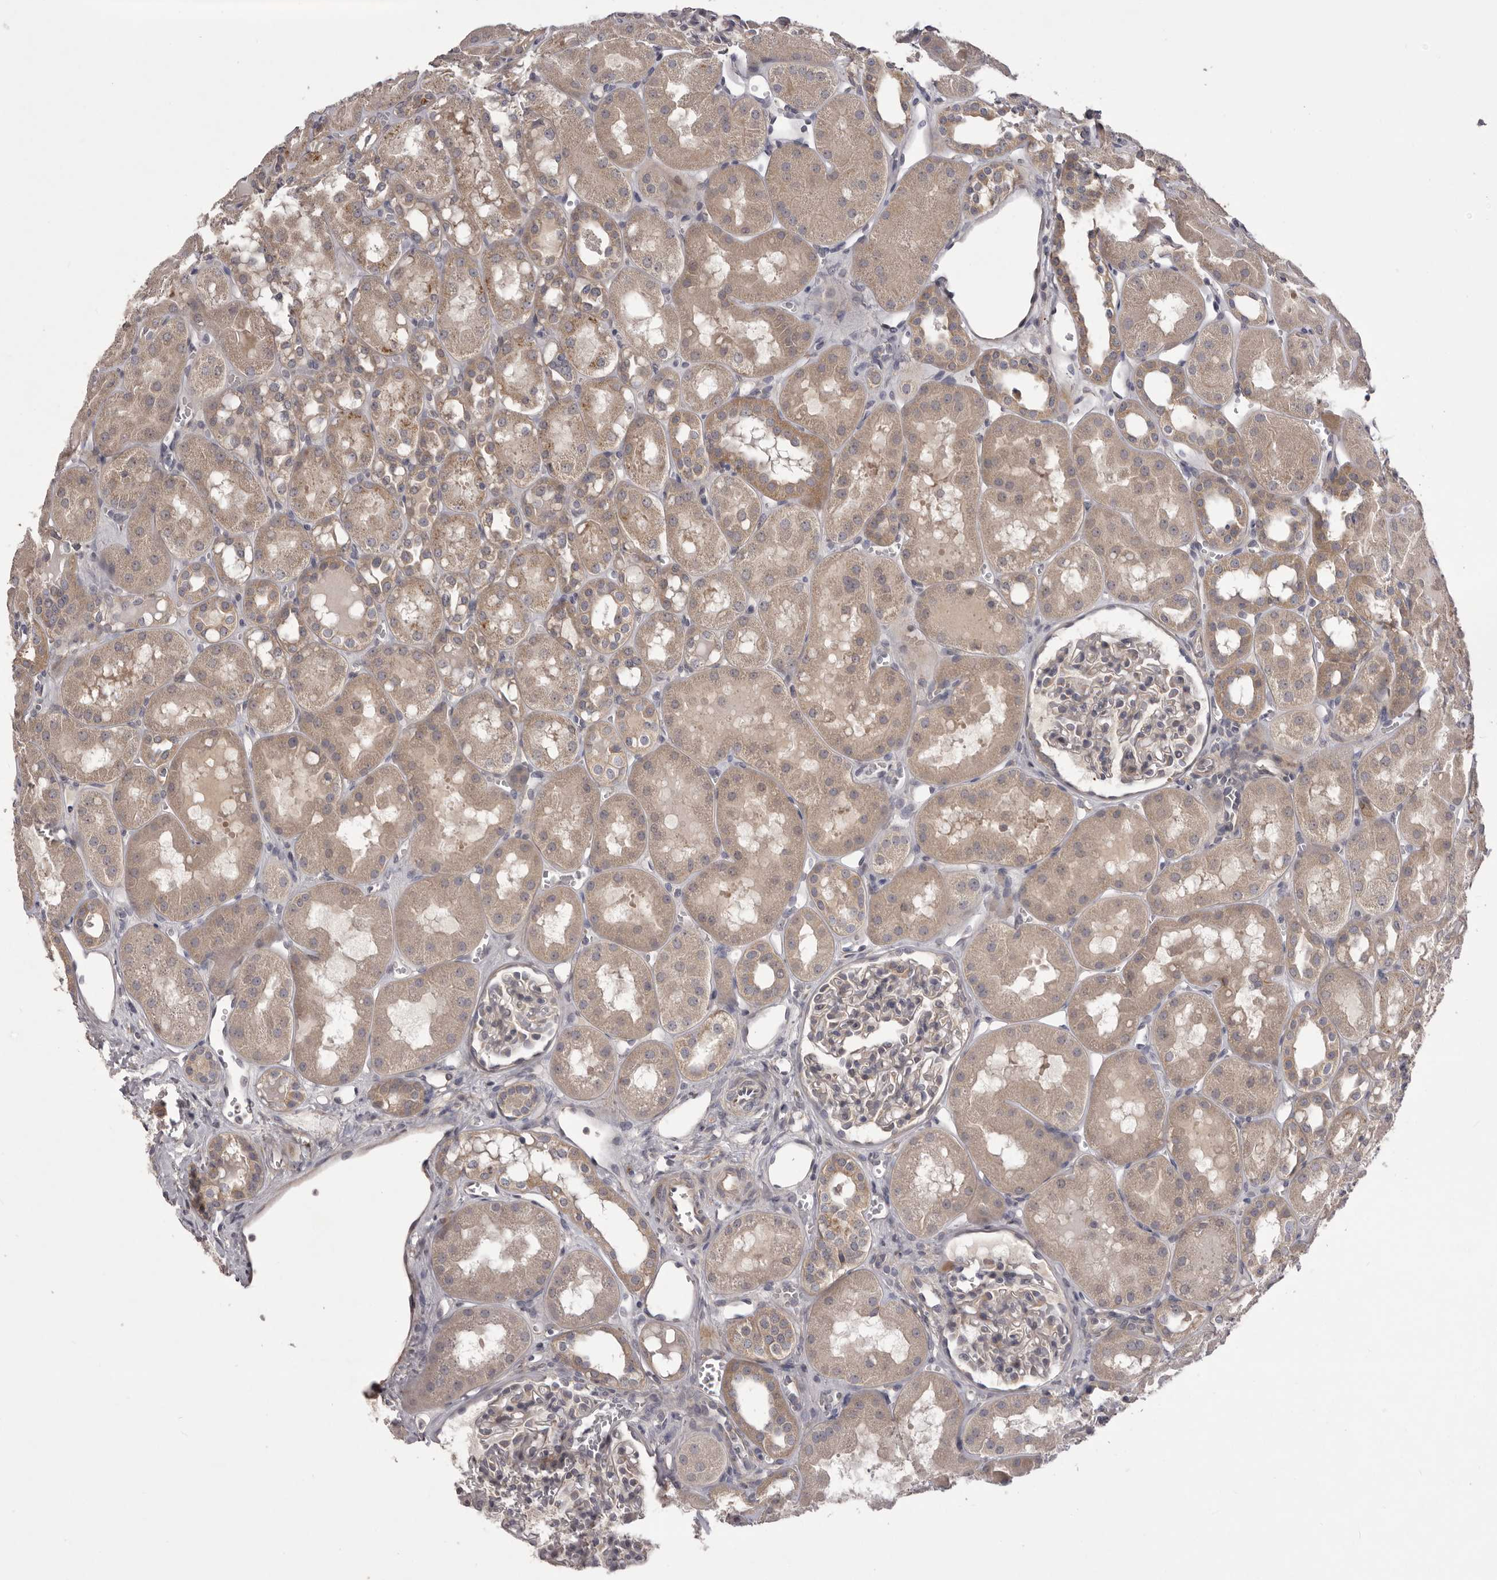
{"staining": {"intensity": "negative", "quantity": "none", "location": "none"}, "tissue": "kidney", "cell_type": "Cells in glomeruli", "image_type": "normal", "snomed": [{"axis": "morphology", "description": "Normal tissue, NOS"}, {"axis": "topography", "description": "Kidney"}], "caption": "There is no significant expression in cells in glomeruli of kidney. (IHC, brightfield microscopy, high magnification).", "gene": "PNRC1", "patient": {"sex": "male", "age": 16}}